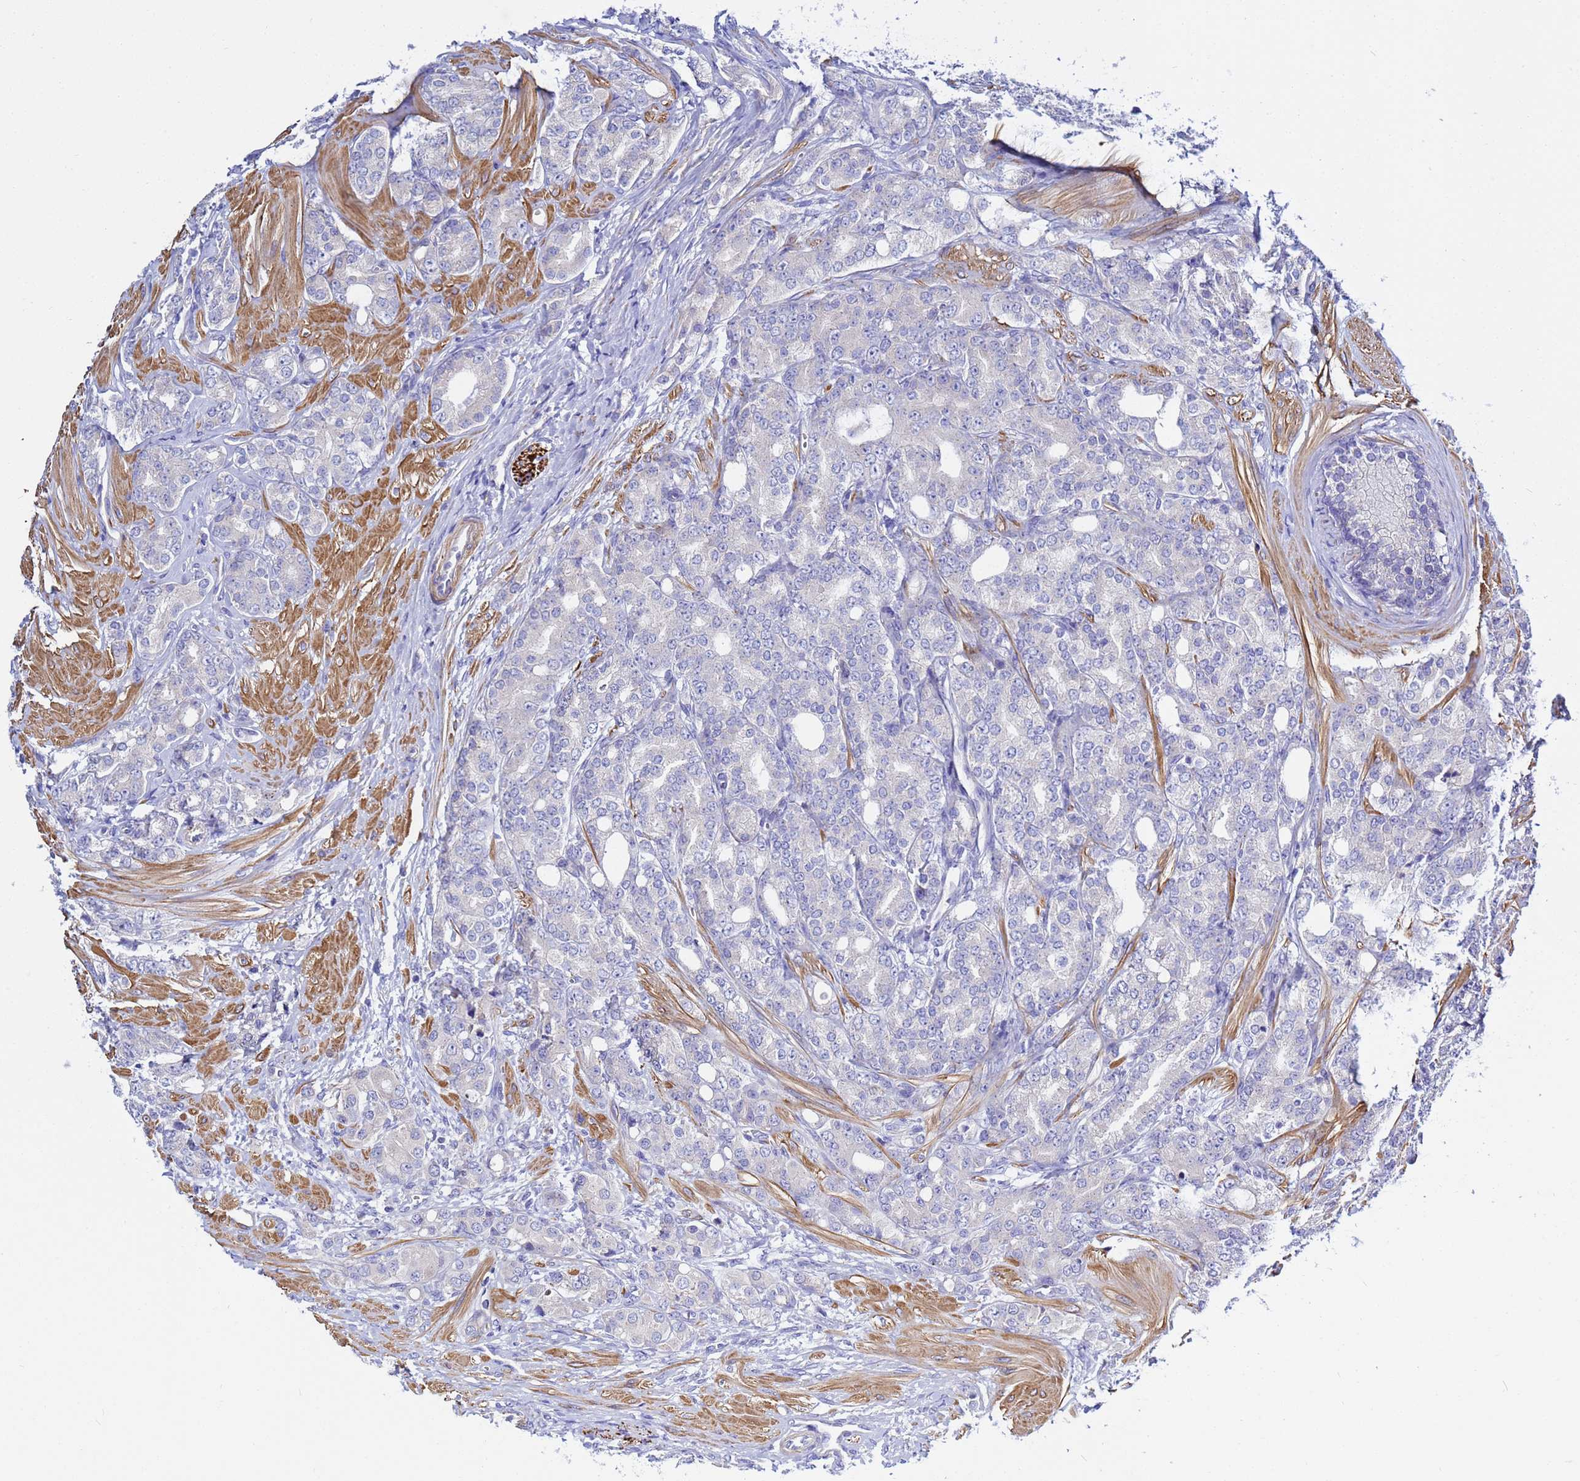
{"staining": {"intensity": "negative", "quantity": "none", "location": "none"}, "tissue": "prostate cancer", "cell_type": "Tumor cells", "image_type": "cancer", "snomed": [{"axis": "morphology", "description": "Adenocarcinoma, High grade"}, {"axis": "topography", "description": "Prostate"}], "caption": "The histopathology image exhibits no significant positivity in tumor cells of prostate cancer (high-grade adenocarcinoma).", "gene": "USP18", "patient": {"sex": "male", "age": 62}}